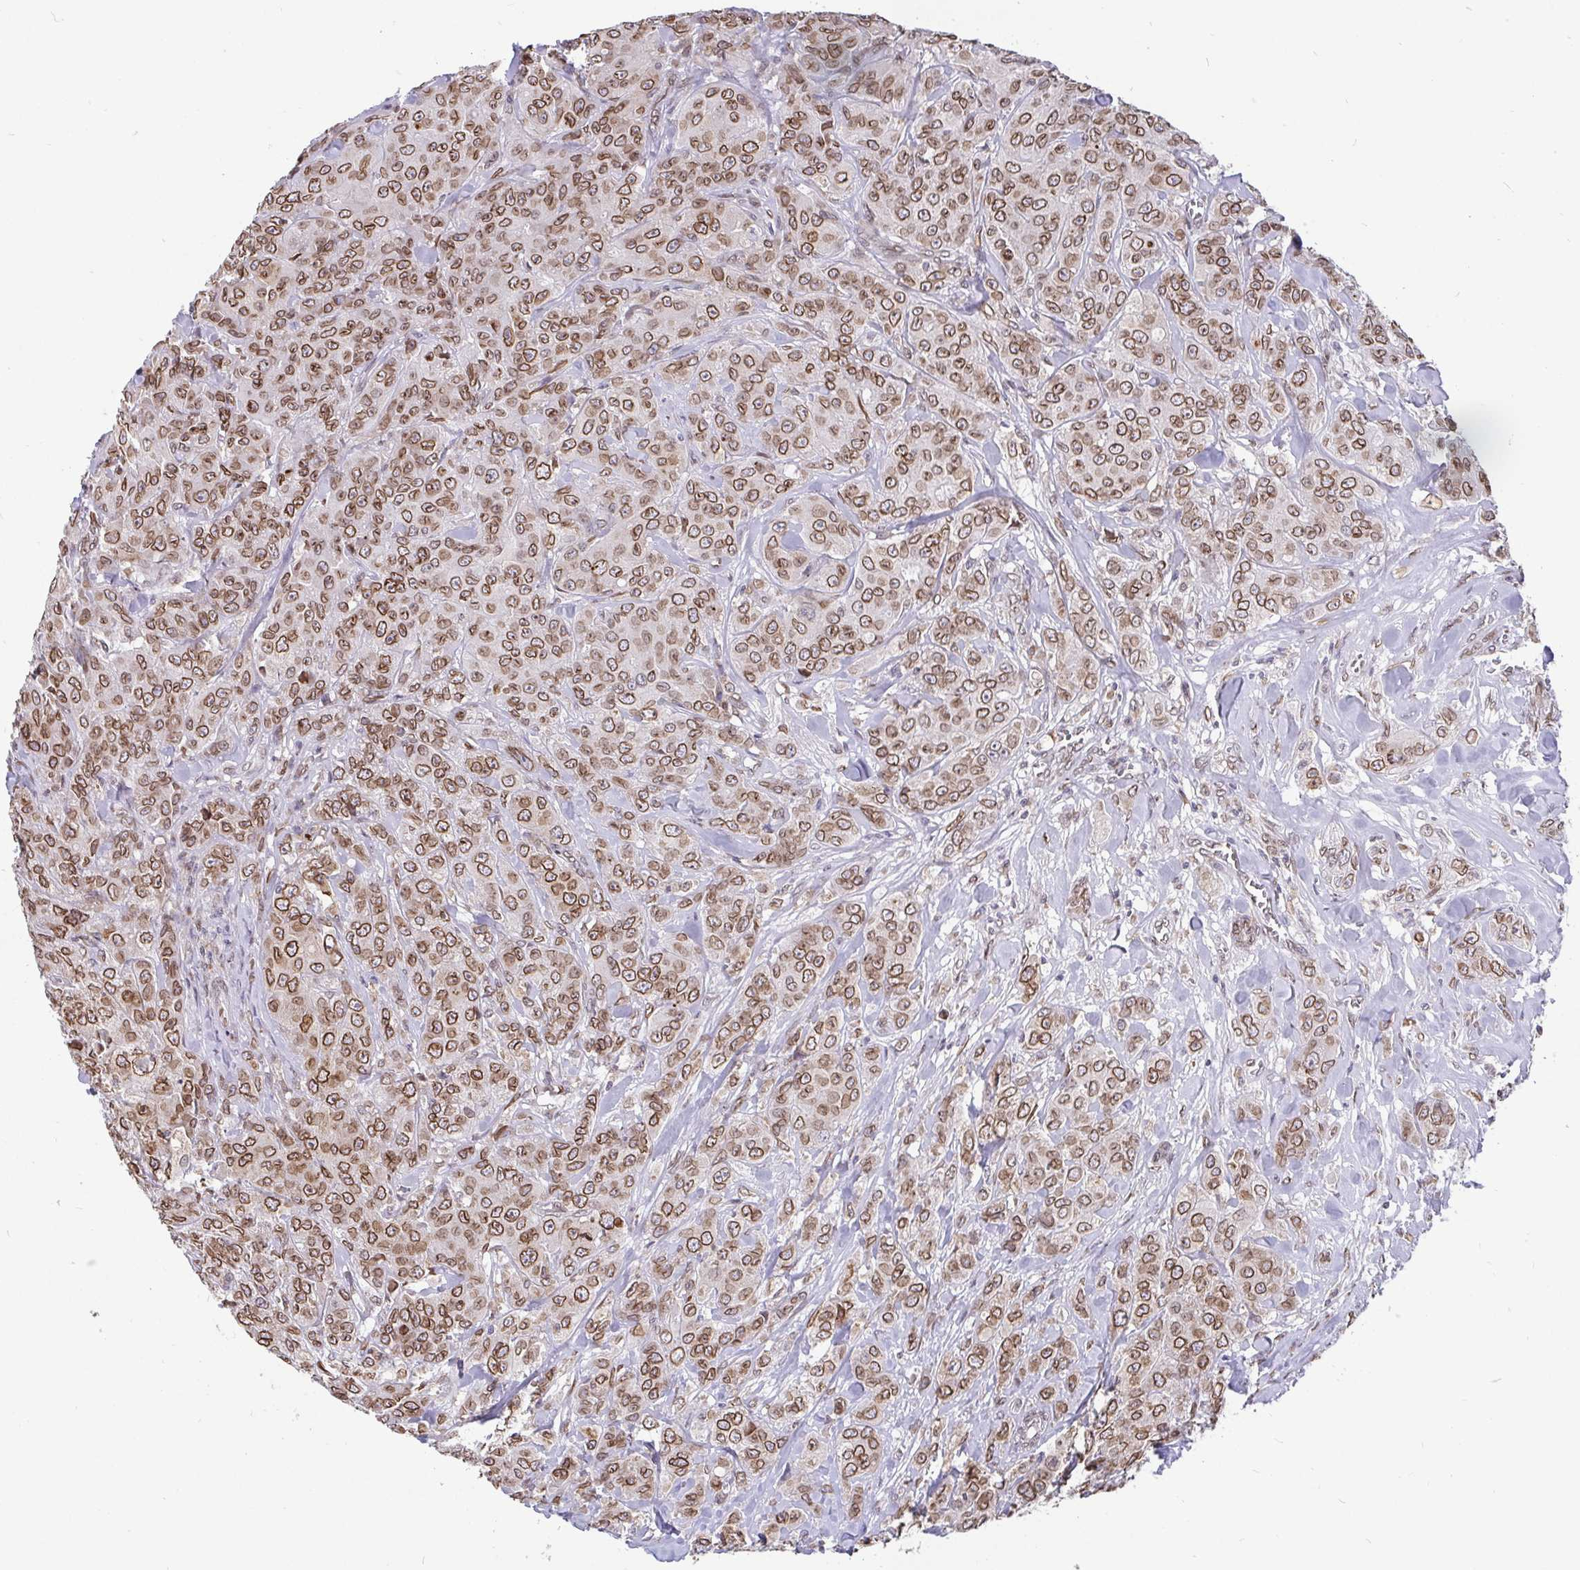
{"staining": {"intensity": "moderate", "quantity": ">75%", "location": "cytoplasmic/membranous,nuclear"}, "tissue": "breast cancer", "cell_type": "Tumor cells", "image_type": "cancer", "snomed": [{"axis": "morphology", "description": "Normal tissue, NOS"}, {"axis": "morphology", "description": "Duct carcinoma"}, {"axis": "topography", "description": "Breast"}], "caption": "Tumor cells exhibit moderate cytoplasmic/membranous and nuclear positivity in approximately >75% of cells in breast cancer (intraductal carcinoma). (DAB = brown stain, brightfield microscopy at high magnification).", "gene": "EMD", "patient": {"sex": "female", "age": 43}}